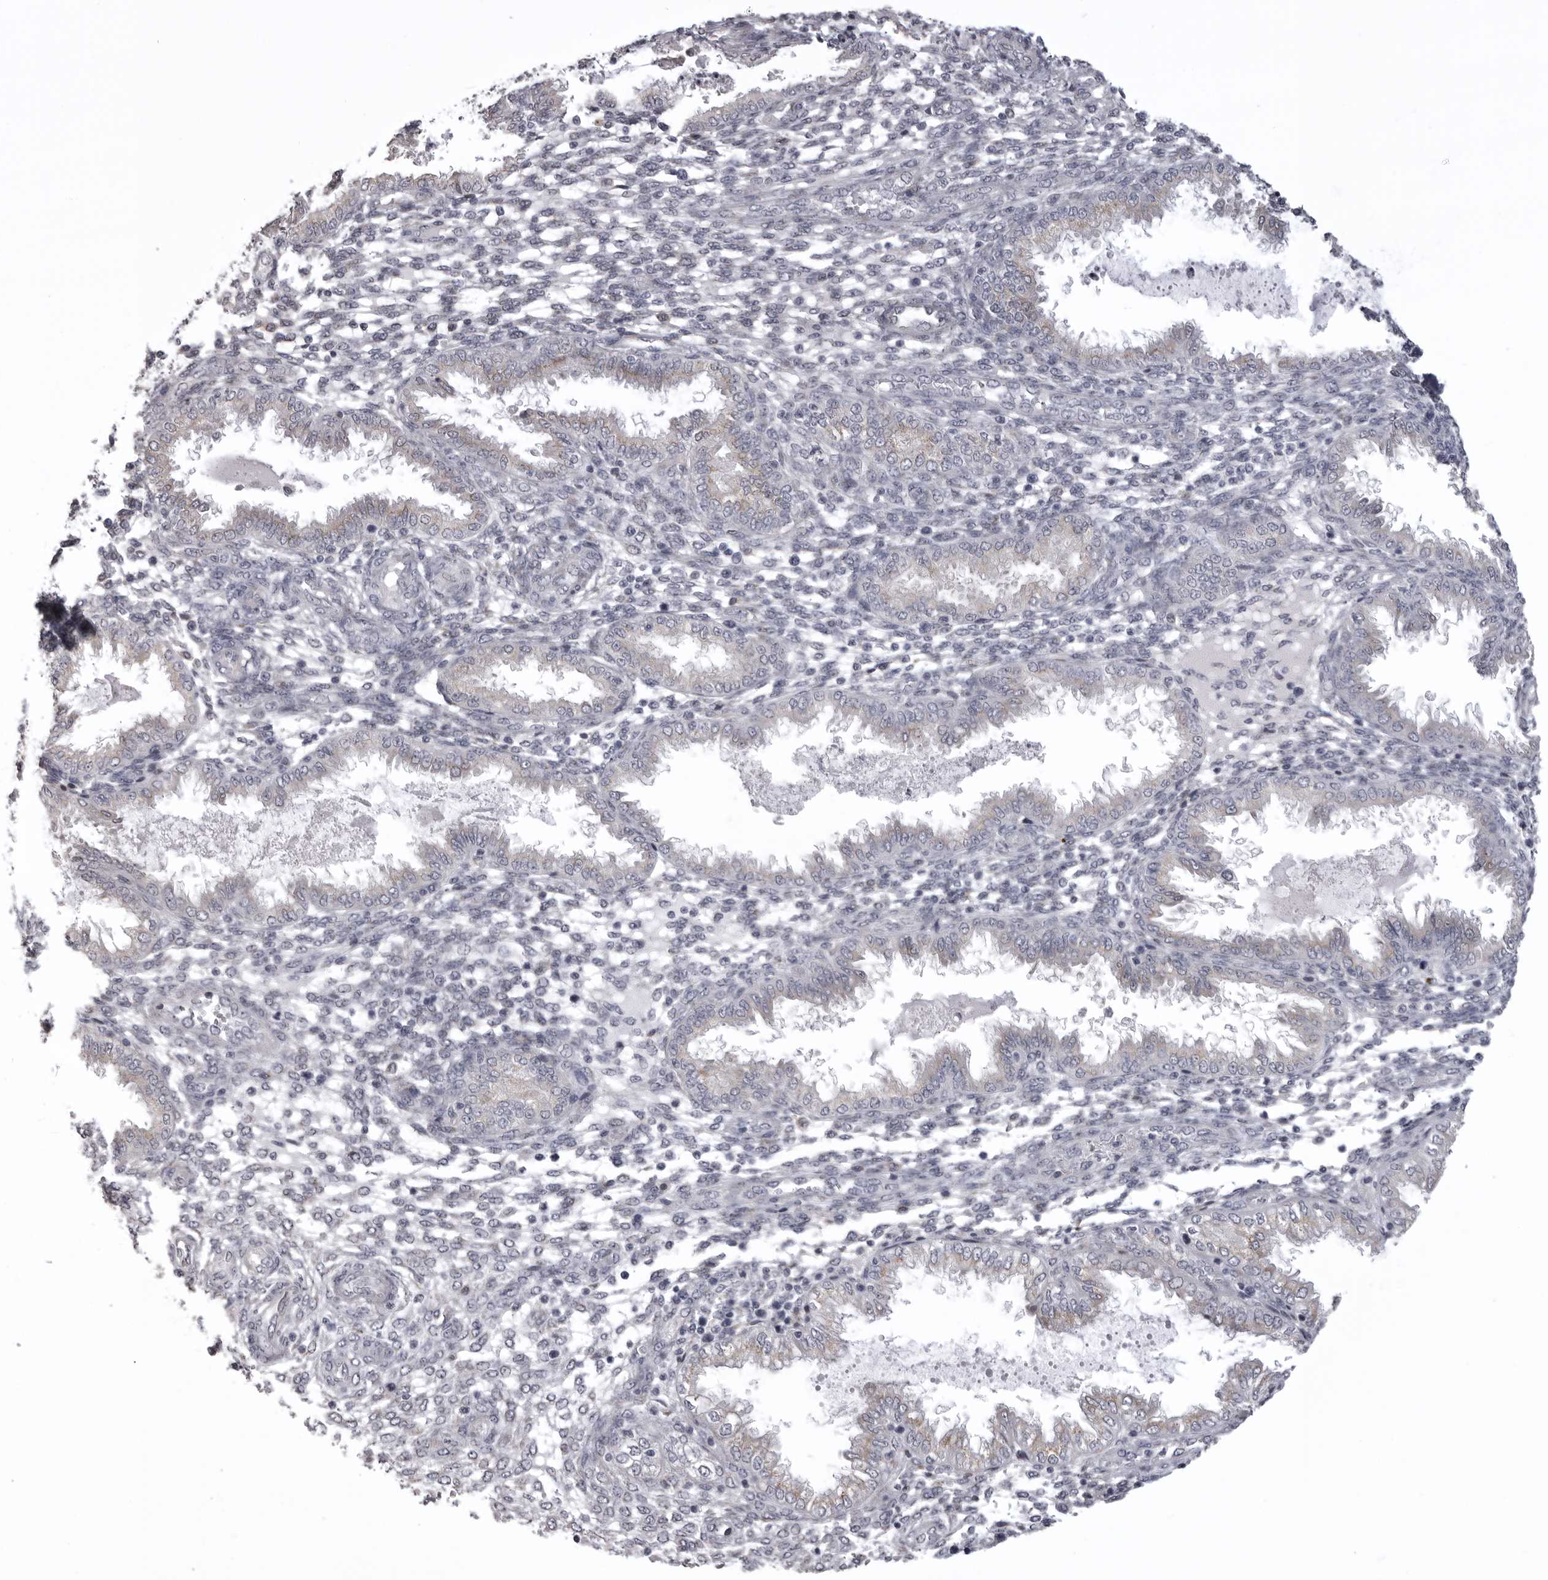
{"staining": {"intensity": "negative", "quantity": "none", "location": "none"}, "tissue": "endometrium", "cell_type": "Cells in endometrial stroma", "image_type": "normal", "snomed": [{"axis": "morphology", "description": "Normal tissue, NOS"}, {"axis": "topography", "description": "Endometrium"}], "caption": "A high-resolution micrograph shows IHC staining of normal endometrium, which exhibits no significant positivity in cells in endometrial stroma. The staining was performed using DAB to visualize the protein expression in brown, while the nuclei were stained in blue with hematoxylin (Magnification: 20x).", "gene": "NCEH1", "patient": {"sex": "female", "age": 33}}